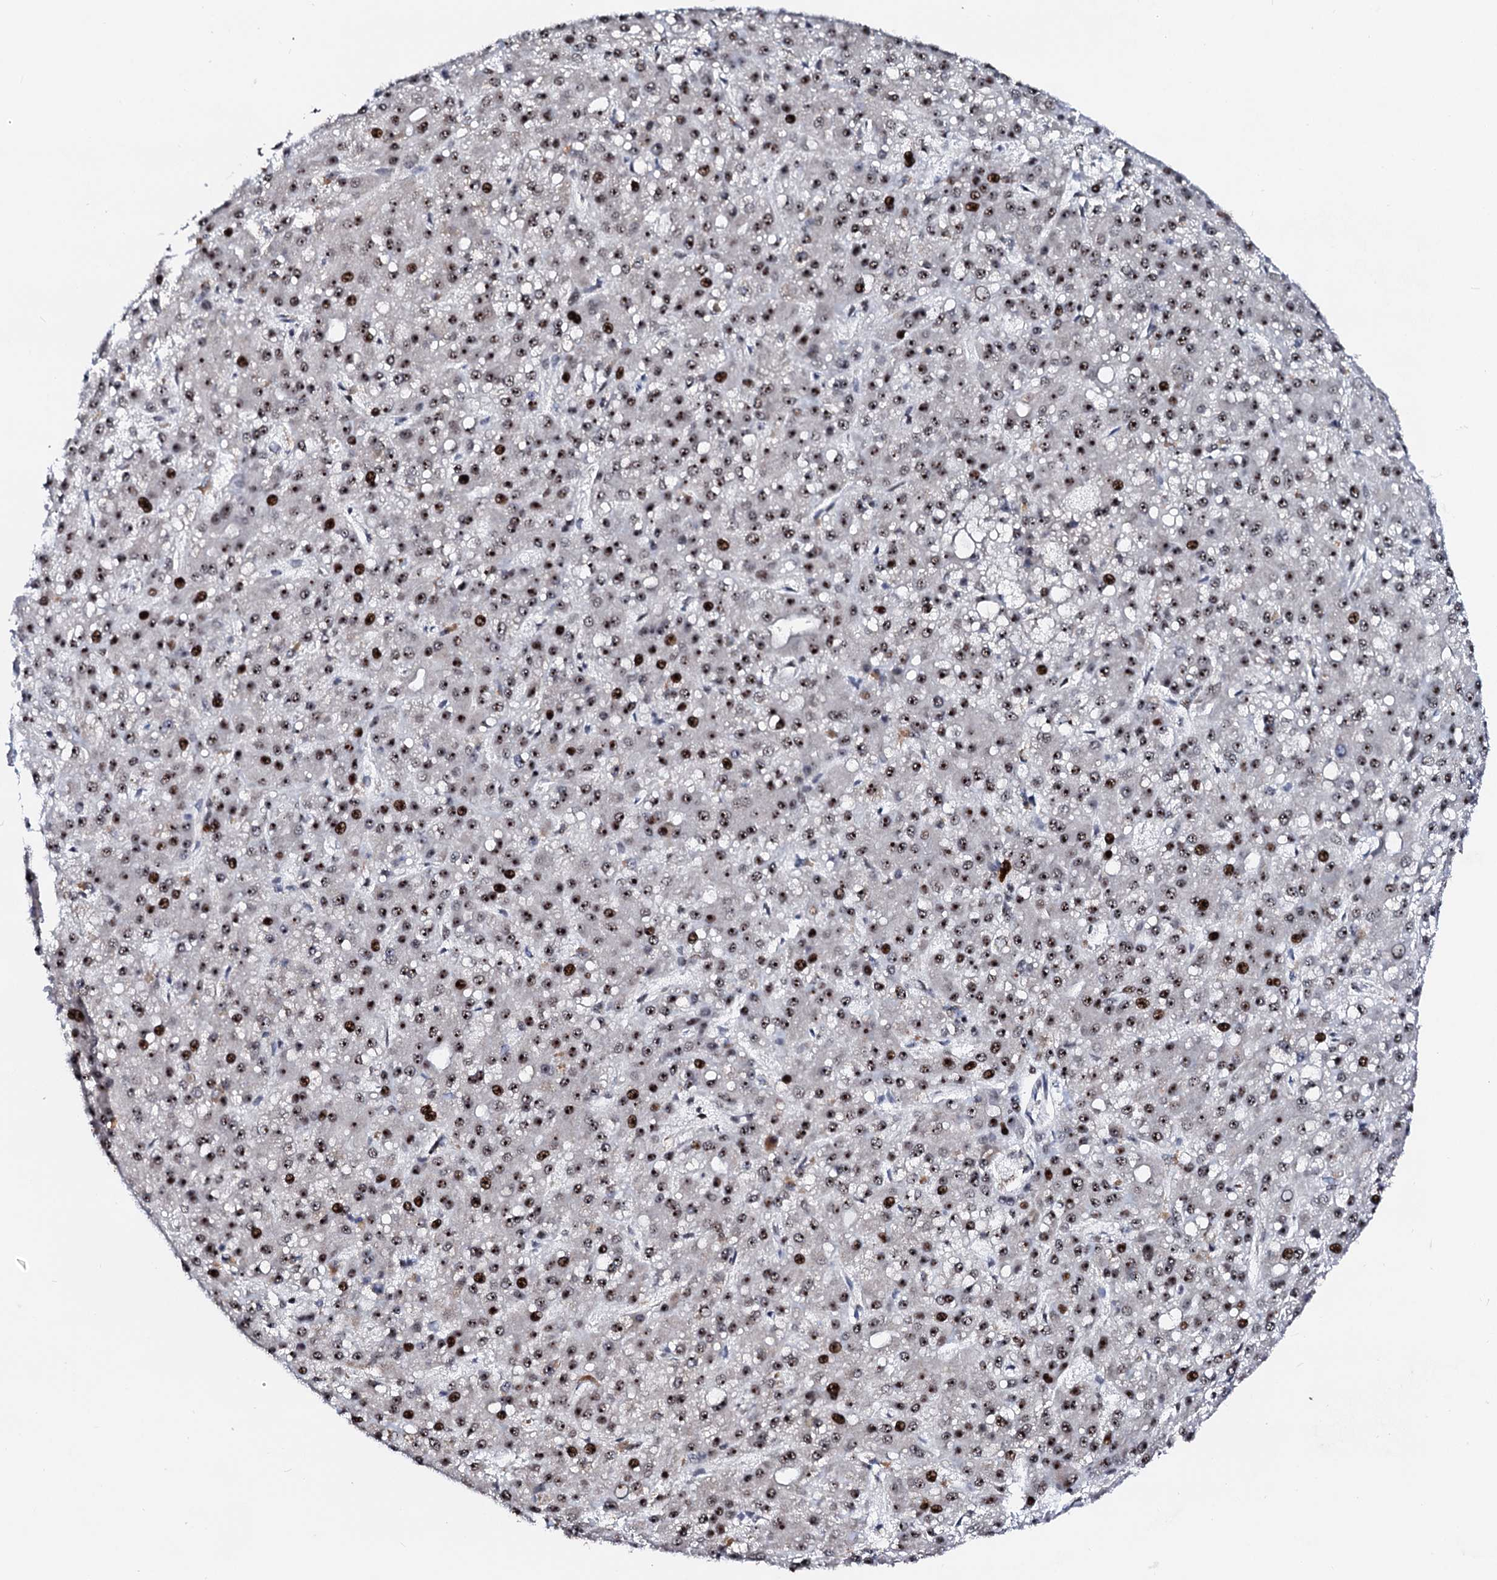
{"staining": {"intensity": "moderate", "quantity": ">75%", "location": "nuclear"}, "tissue": "liver cancer", "cell_type": "Tumor cells", "image_type": "cancer", "snomed": [{"axis": "morphology", "description": "Carcinoma, Hepatocellular, NOS"}, {"axis": "topography", "description": "Liver"}], "caption": "The histopathology image demonstrates a brown stain indicating the presence of a protein in the nuclear of tumor cells in liver cancer (hepatocellular carcinoma). The protein of interest is stained brown, and the nuclei are stained in blue (DAB (3,3'-diaminobenzidine) IHC with brightfield microscopy, high magnification).", "gene": "NEUROG3", "patient": {"sex": "male", "age": 67}}